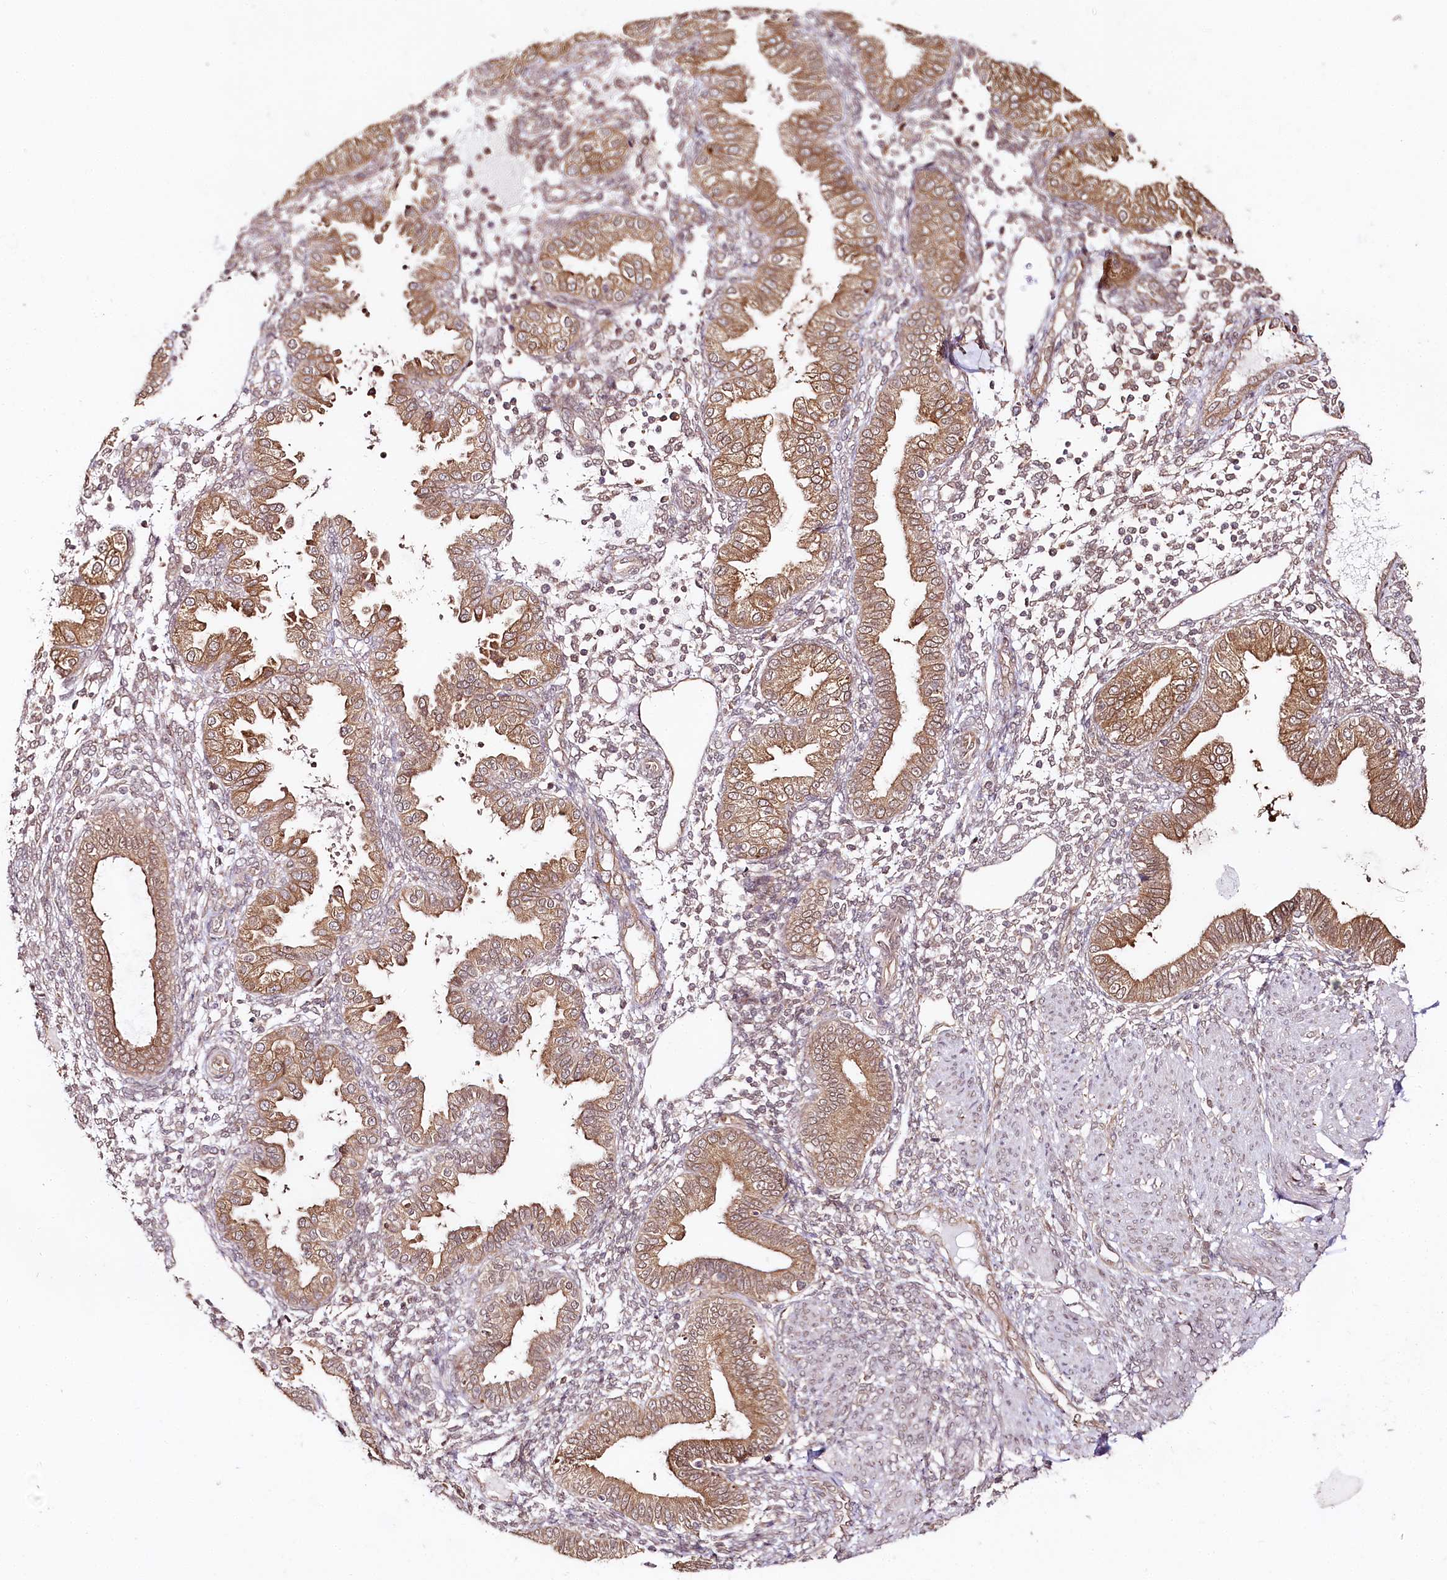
{"staining": {"intensity": "weak", "quantity": "25%-75%", "location": "nuclear"}, "tissue": "endometrium", "cell_type": "Cells in endometrial stroma", "image_type": "normal", "snomed": [{"axis": "morphology", "description": "Normal tissue, NOS"}, {"axis": "topography", "description": "Endometrium"}], "caption": "Normal endometrium shows weak nuclear positivity in approximately 25%-75% of cells in endometrial stroma.", "gene": "CNPY2", "patient": {"sex": "female", "age": 53}}